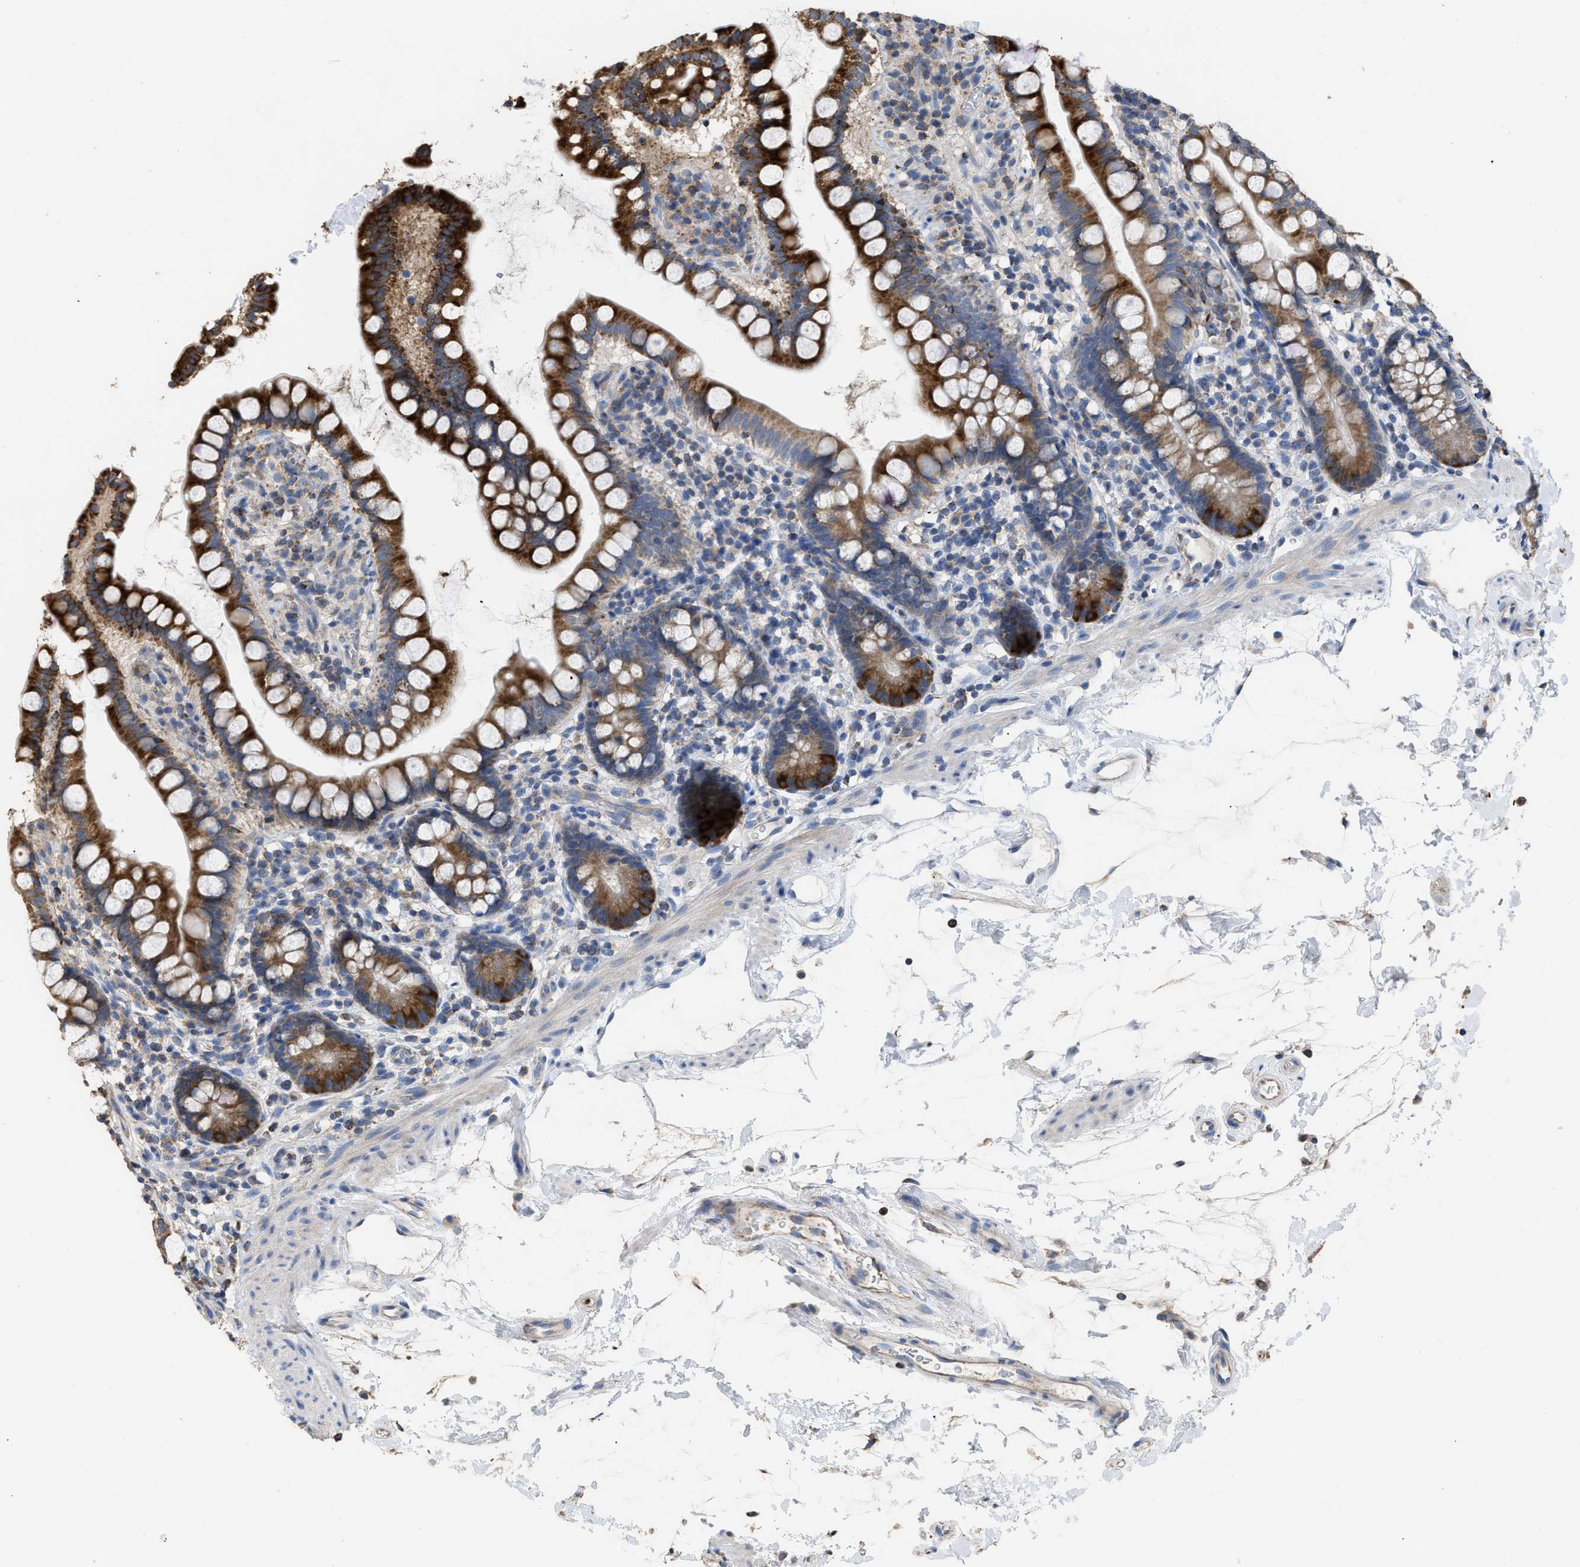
{"staining": {"intensity": "strong", "quantity": ">75%", "location": "cytoplasmic/membranous"}, "tissue": "small intestine", "cell_type": "Glandular cells", "image_type": "normal", "snomed": [{"axis": "morphology", "description": "Normal tissue, NOS"}, {"axis": "topography", "description": "Small intestine"}], "caption": "Strong cytoplasmic/membranous protein staining is present in approximately >75% of glandular cells in small intestine. (Stains: DAB (3,3'-diaminobenzidine) in brown, nuclei in blue, Microscopy: brightfield microscopy at high magnification).", "gene": "AK2", "patient": {"sex": "female", "age": 84}}